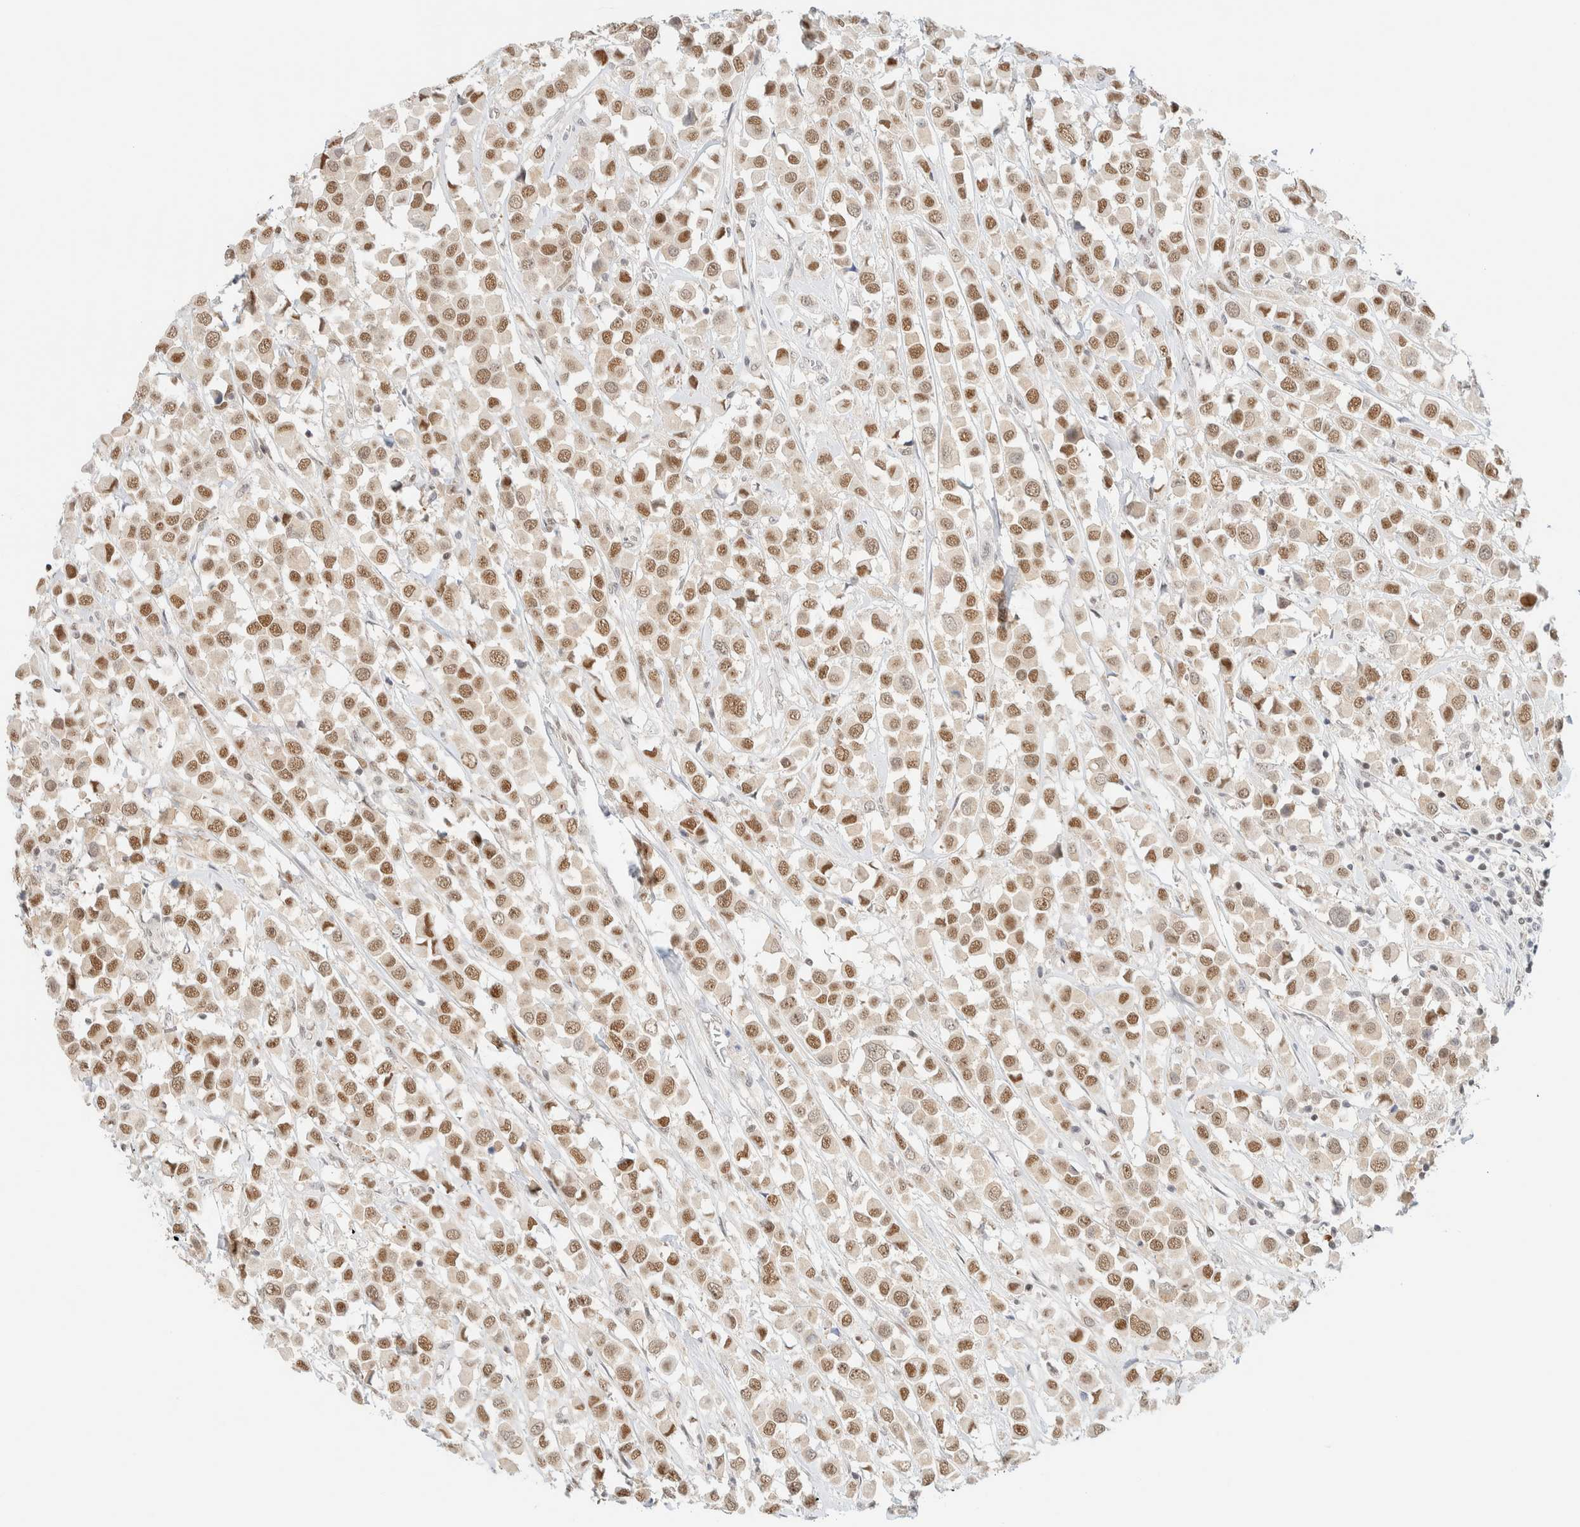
{"staining": {"intensity": "moderate", "quantity": ">75%", "location": "nuclear"}, "tissue": "breast cancer", "cell_type": "Tumor cells", "image_type": "cancer", "snomed": [{"axis": "morphology", "description": "Duct carcinoma"}, {"axis": "topography", "description": "Breast"}], "caption": "IHC photomicrograph of breast cancer stained for a protein (brown), which shows medium levels of moderate nuclear staining in approximately >75% of tumor cells.", "gene": "PYGO2", "patient": {"sex": "female", "age": 61}}